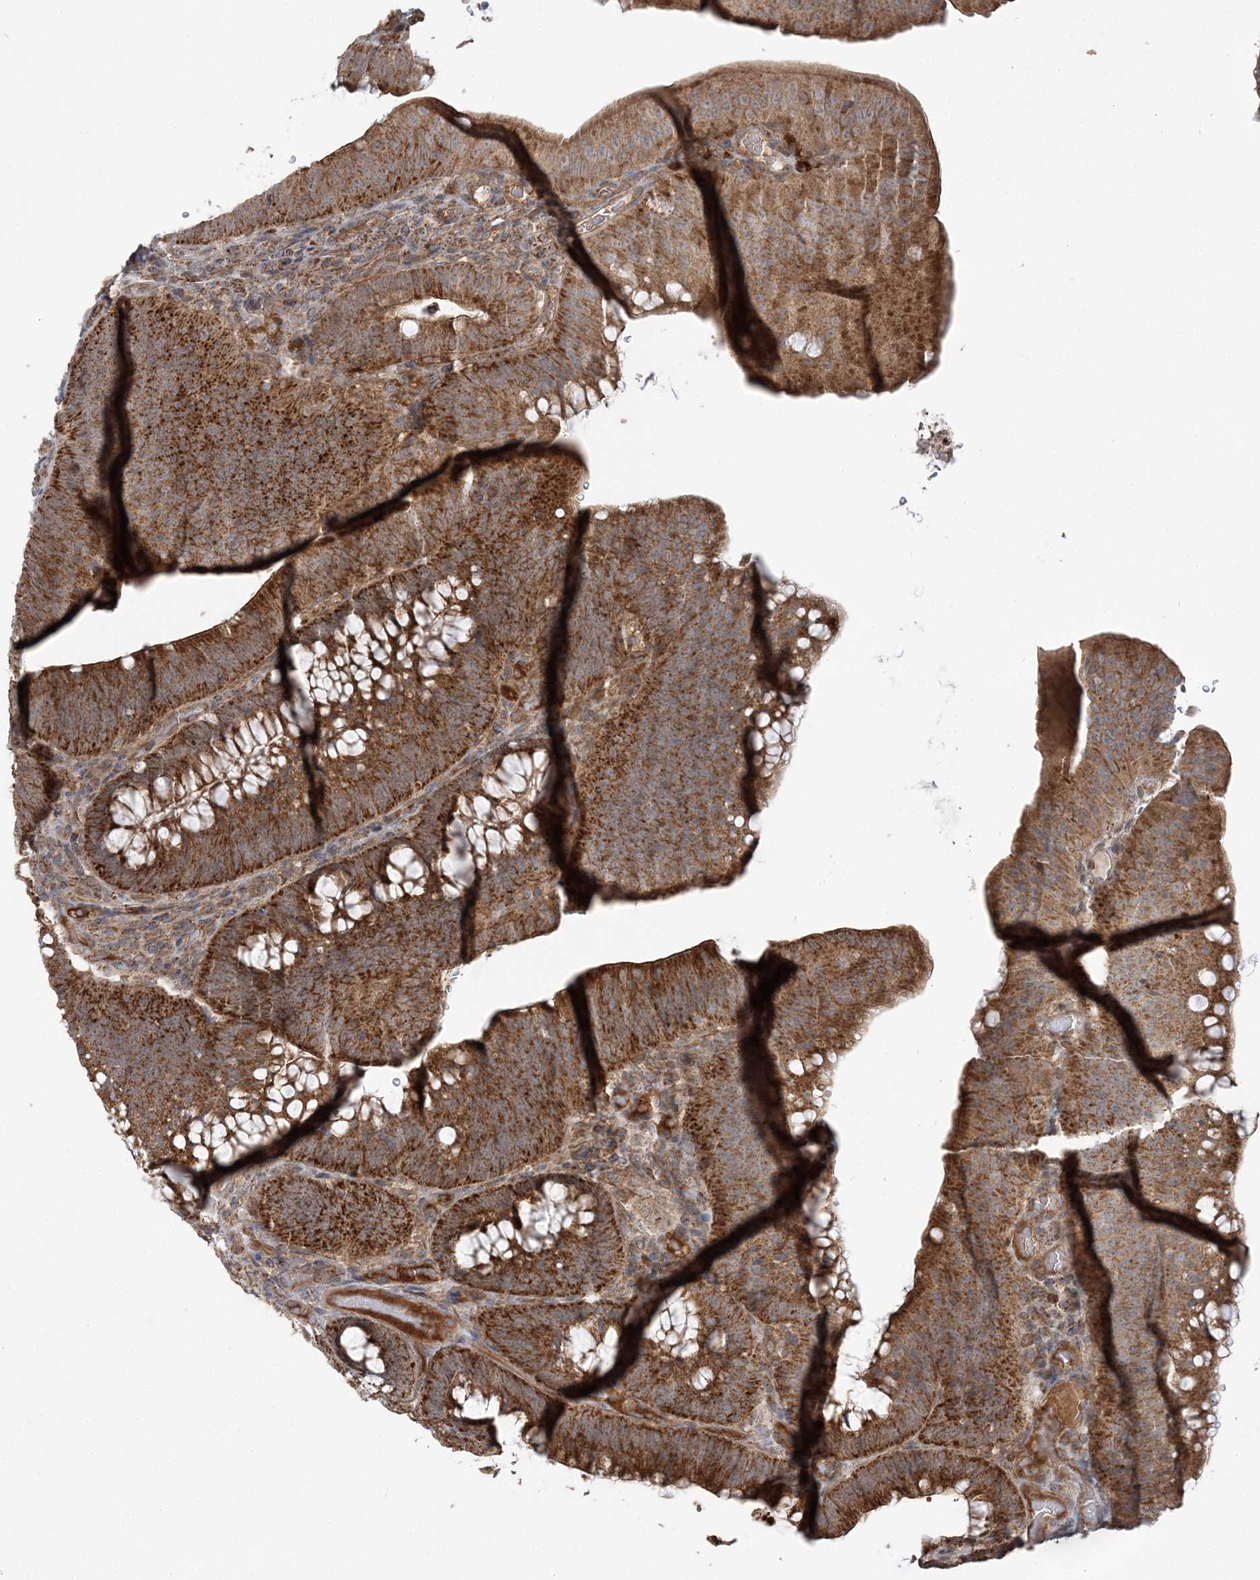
{"staining": {"intensity": "strong", "quantity": ">75%", "location": "cytoplasmic/membranous"}, "tissue": "colorectal cancer", "cell_type": "Tumor cells", "image_type": "cancer", "snomed": [{"axis": "morphology", "description": "Normal tissue, NOS"}, {"axis": "topography", "description": "Colon"}], "caption": "A high-resolution image shows immunohistochemistry staining of colorectal cancer, which reveals strong cytoplasmic/membranous staining in about >75% of tumor cells.", "gene": "SCLT1", "patient": {"sex": "female", "age": 82}}